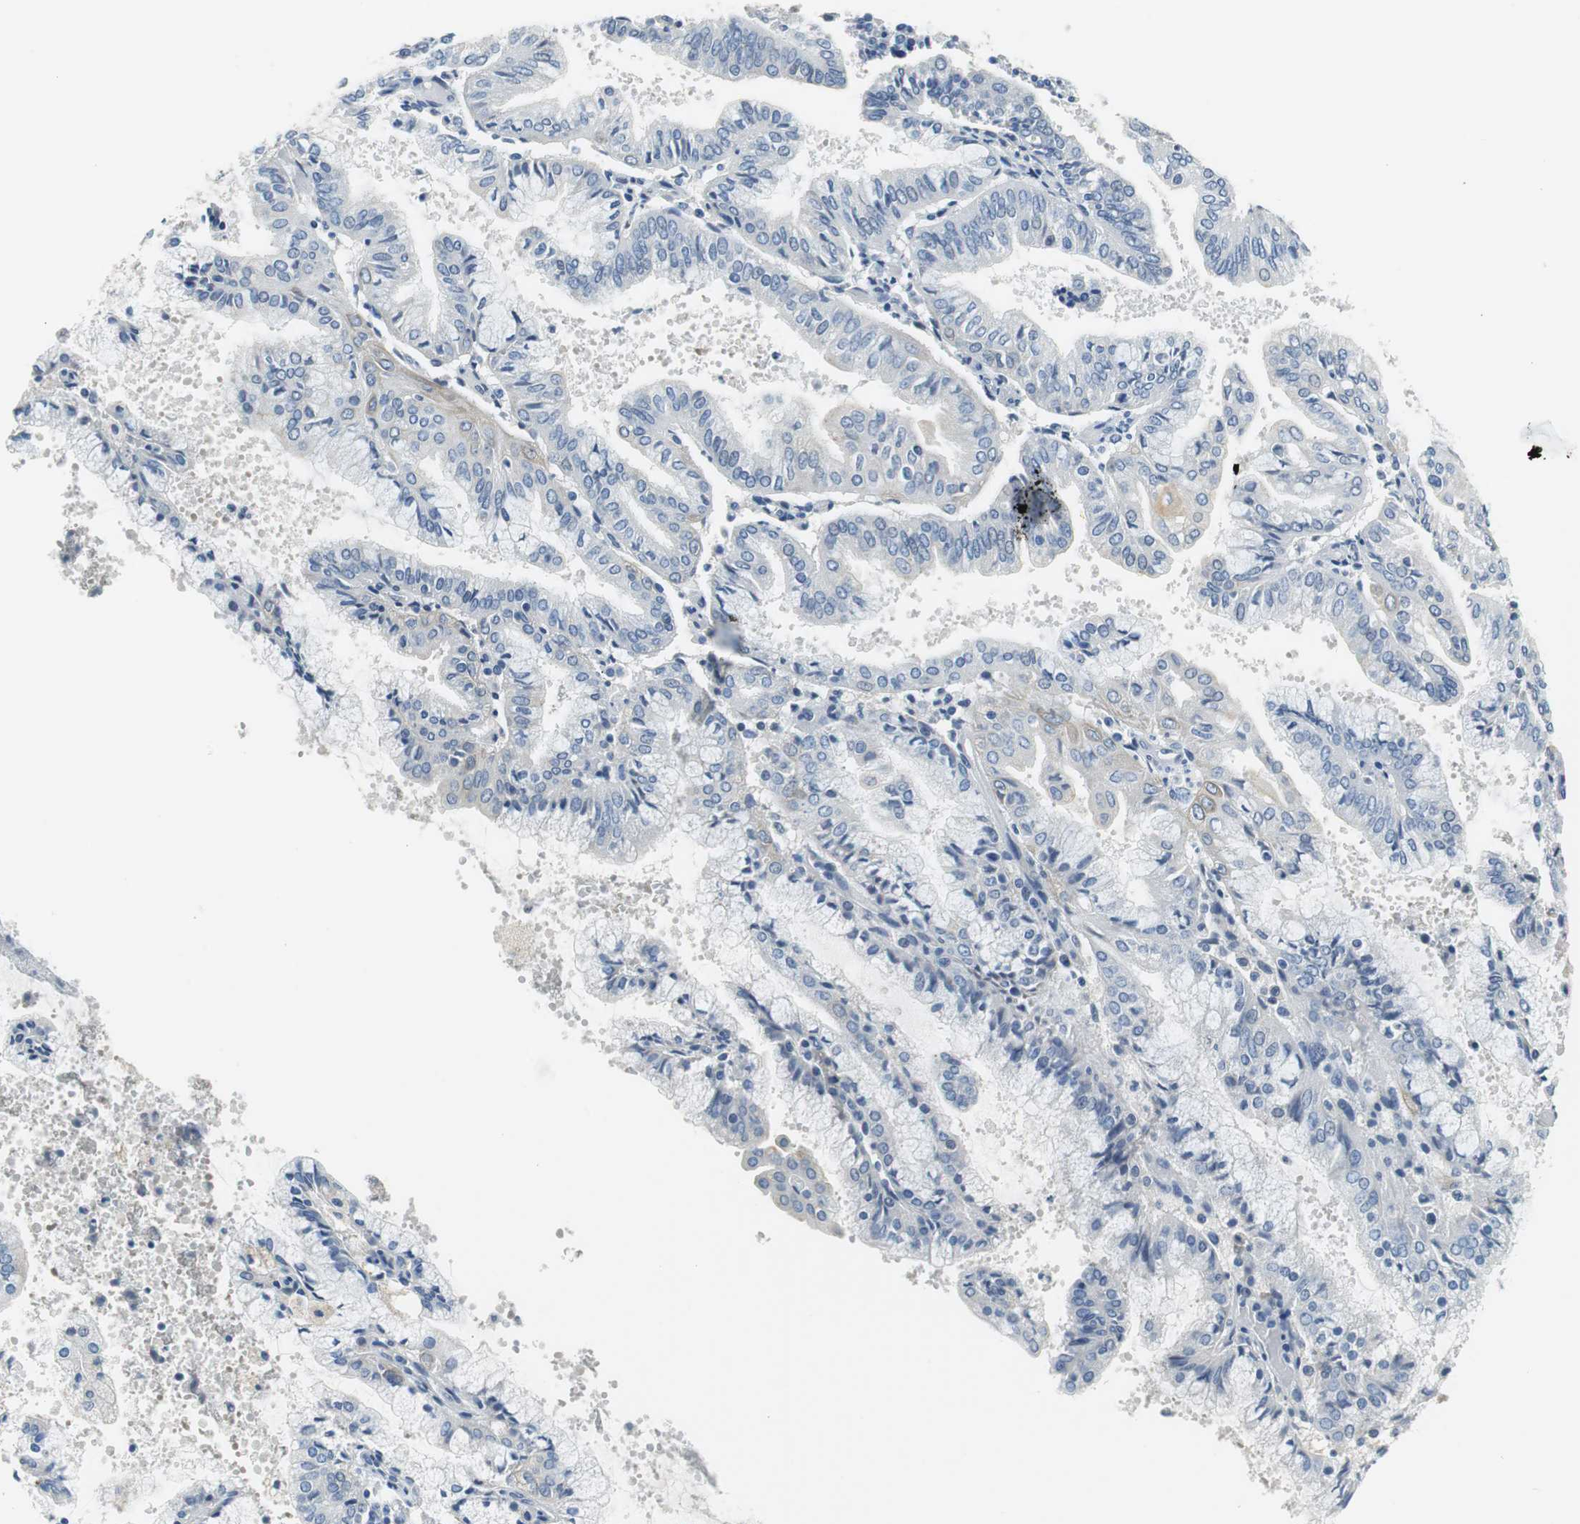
{"staining": {"intensity": "negative", "quantity": "none", "location": "none"}, "tissue": "endometrial cancer", "cell_type": "Tumor cells", "image_type": "cancer", "snomed": [{"axis": "morphology", "description": "Adenocarcinoma, NOS"}, {"axis": "topography", "description": "Endometrium"}], "caption": "Tumor cells are negative for brown protein staining in adenocarcinoma (endometrial).", "gene": "GLCCI1", "patient": {"sex": "female", "age": 63}}